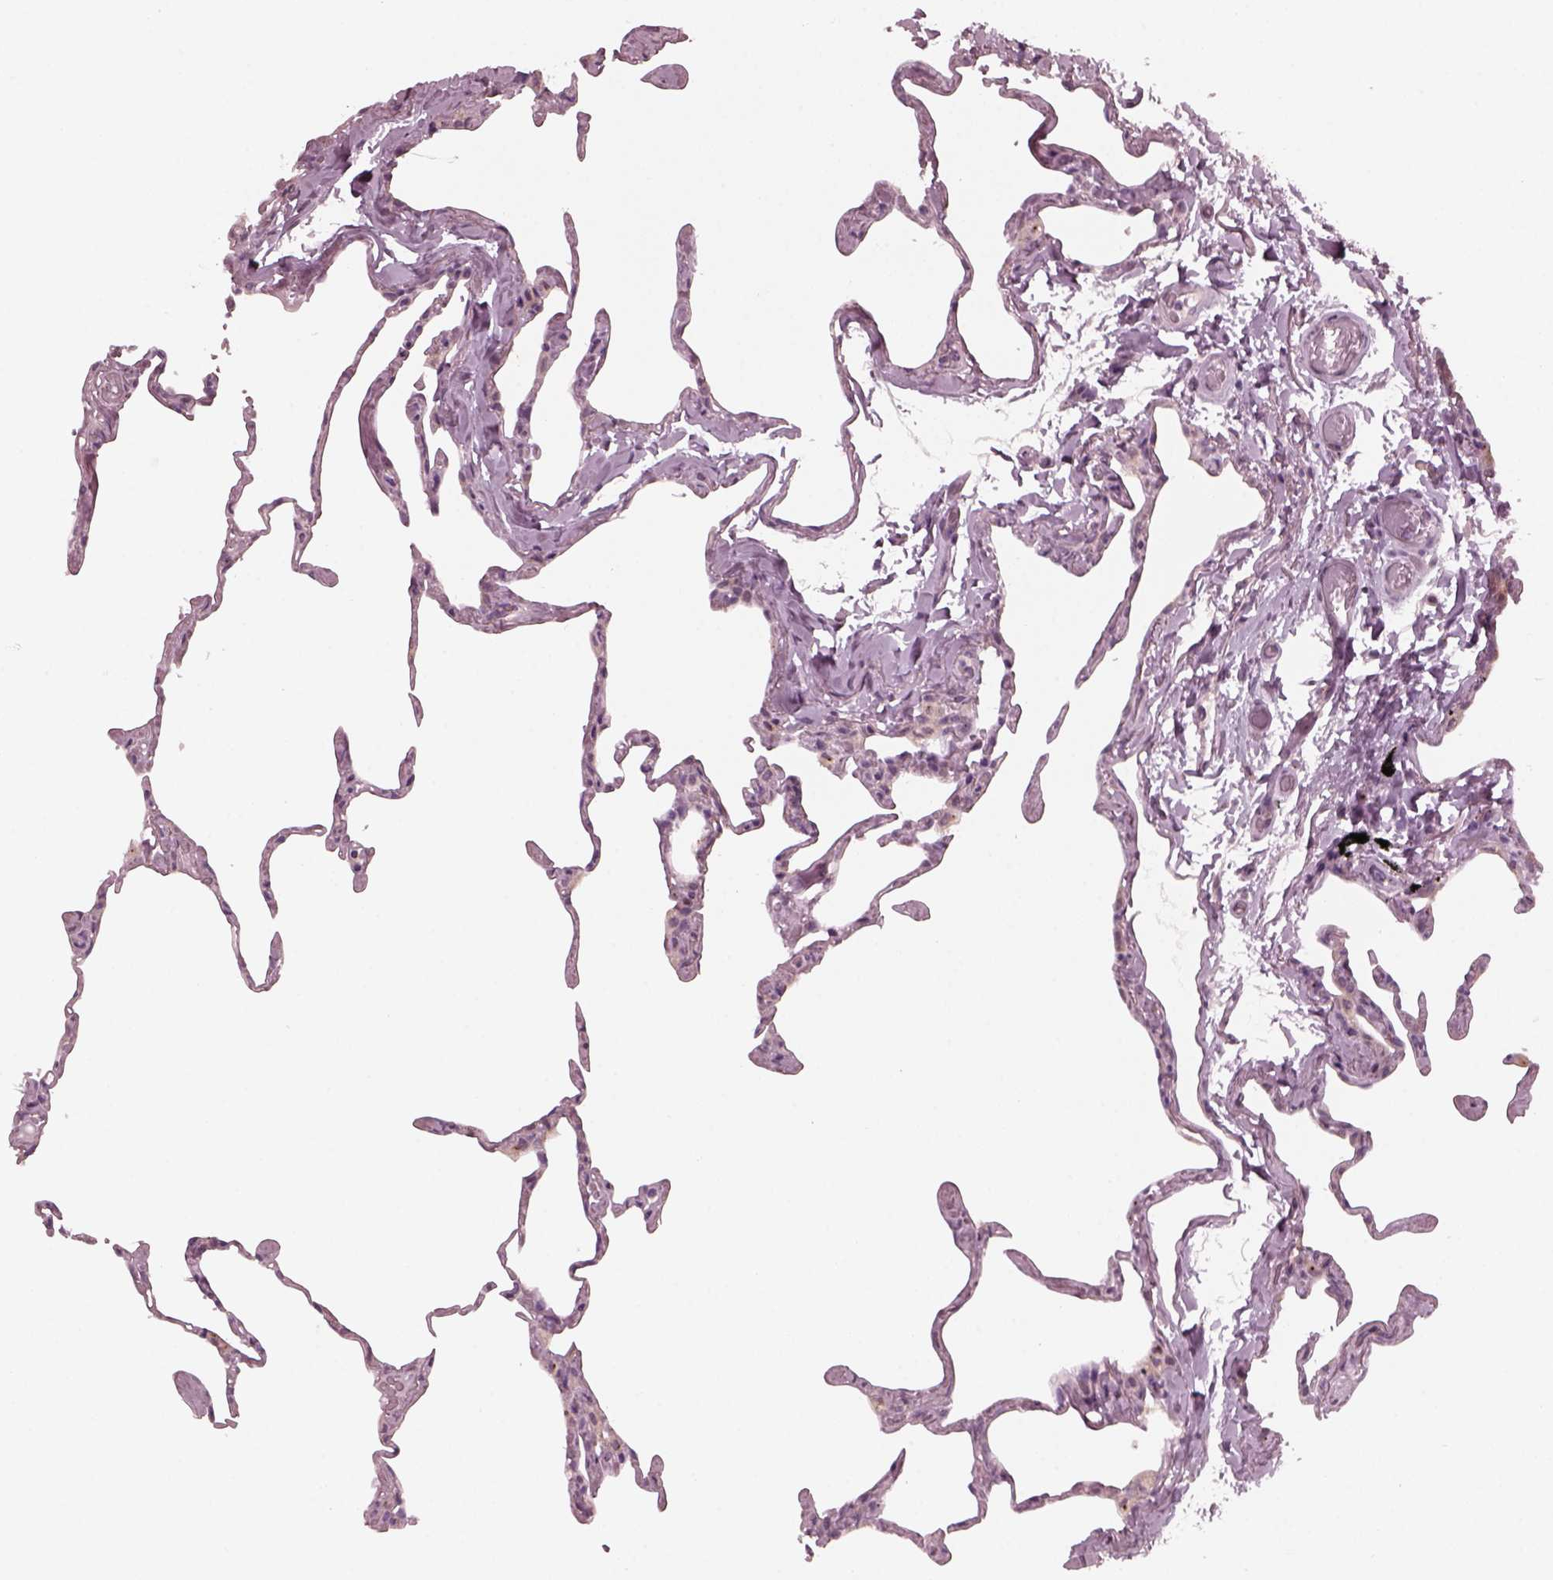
{"staining": {"intensity": "negative", "quantity": "none", "location": "none"}, "tissue": "lung", "cell_type": "Alveolar cells", "image_type": "normal", "snomed": [{"axis": "morphology", "description": "Normal tissue, NOS"}, {"axis": "topography", "description": "Lung"}], "caption": "Immunohistochemistry of benign lung exhibits no staining in alveolar cells.", "gene": "SAXO1", "patient": {"sex": "male", "age": 65}}